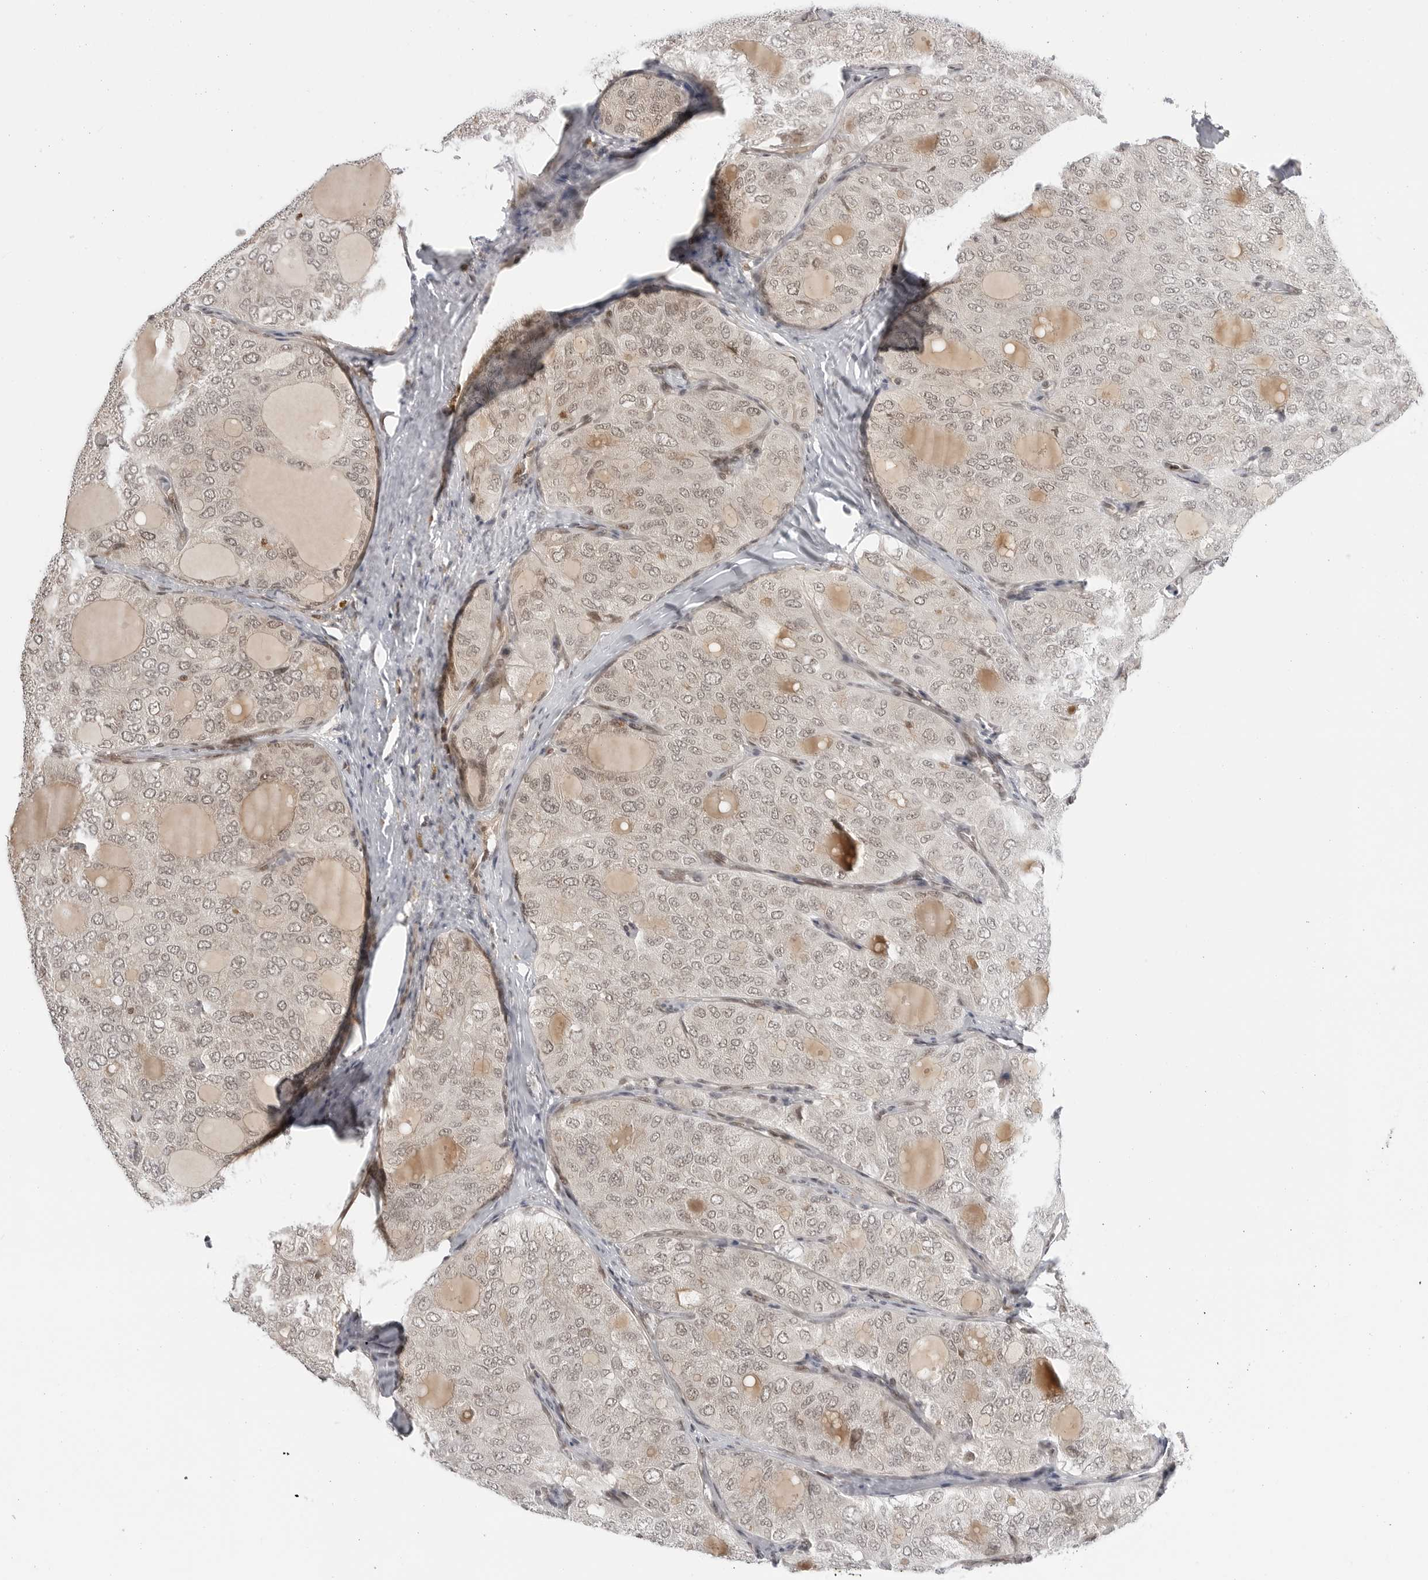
{"staining": {"intensity": "weak", "quantity": ">75%", "location": "nuclear"}, "tissue": "thyroid cancer", "cell_type": "Tumor cells", "image_type": "cancer", "snomed": [{"axis": "morphology", "description": "Follicular adenoma carcinoma, NOS"}, {"axis": "topography", "description": "Thyroid gland"}], "caption": "The image exhibits a brown stain indicating the presence of a protein in the nuclear of tumor cells in thyroid follicular adenoma carcinoma.", "gene": "C8orf33", "patient": {"sex": "male", "age": 75}}